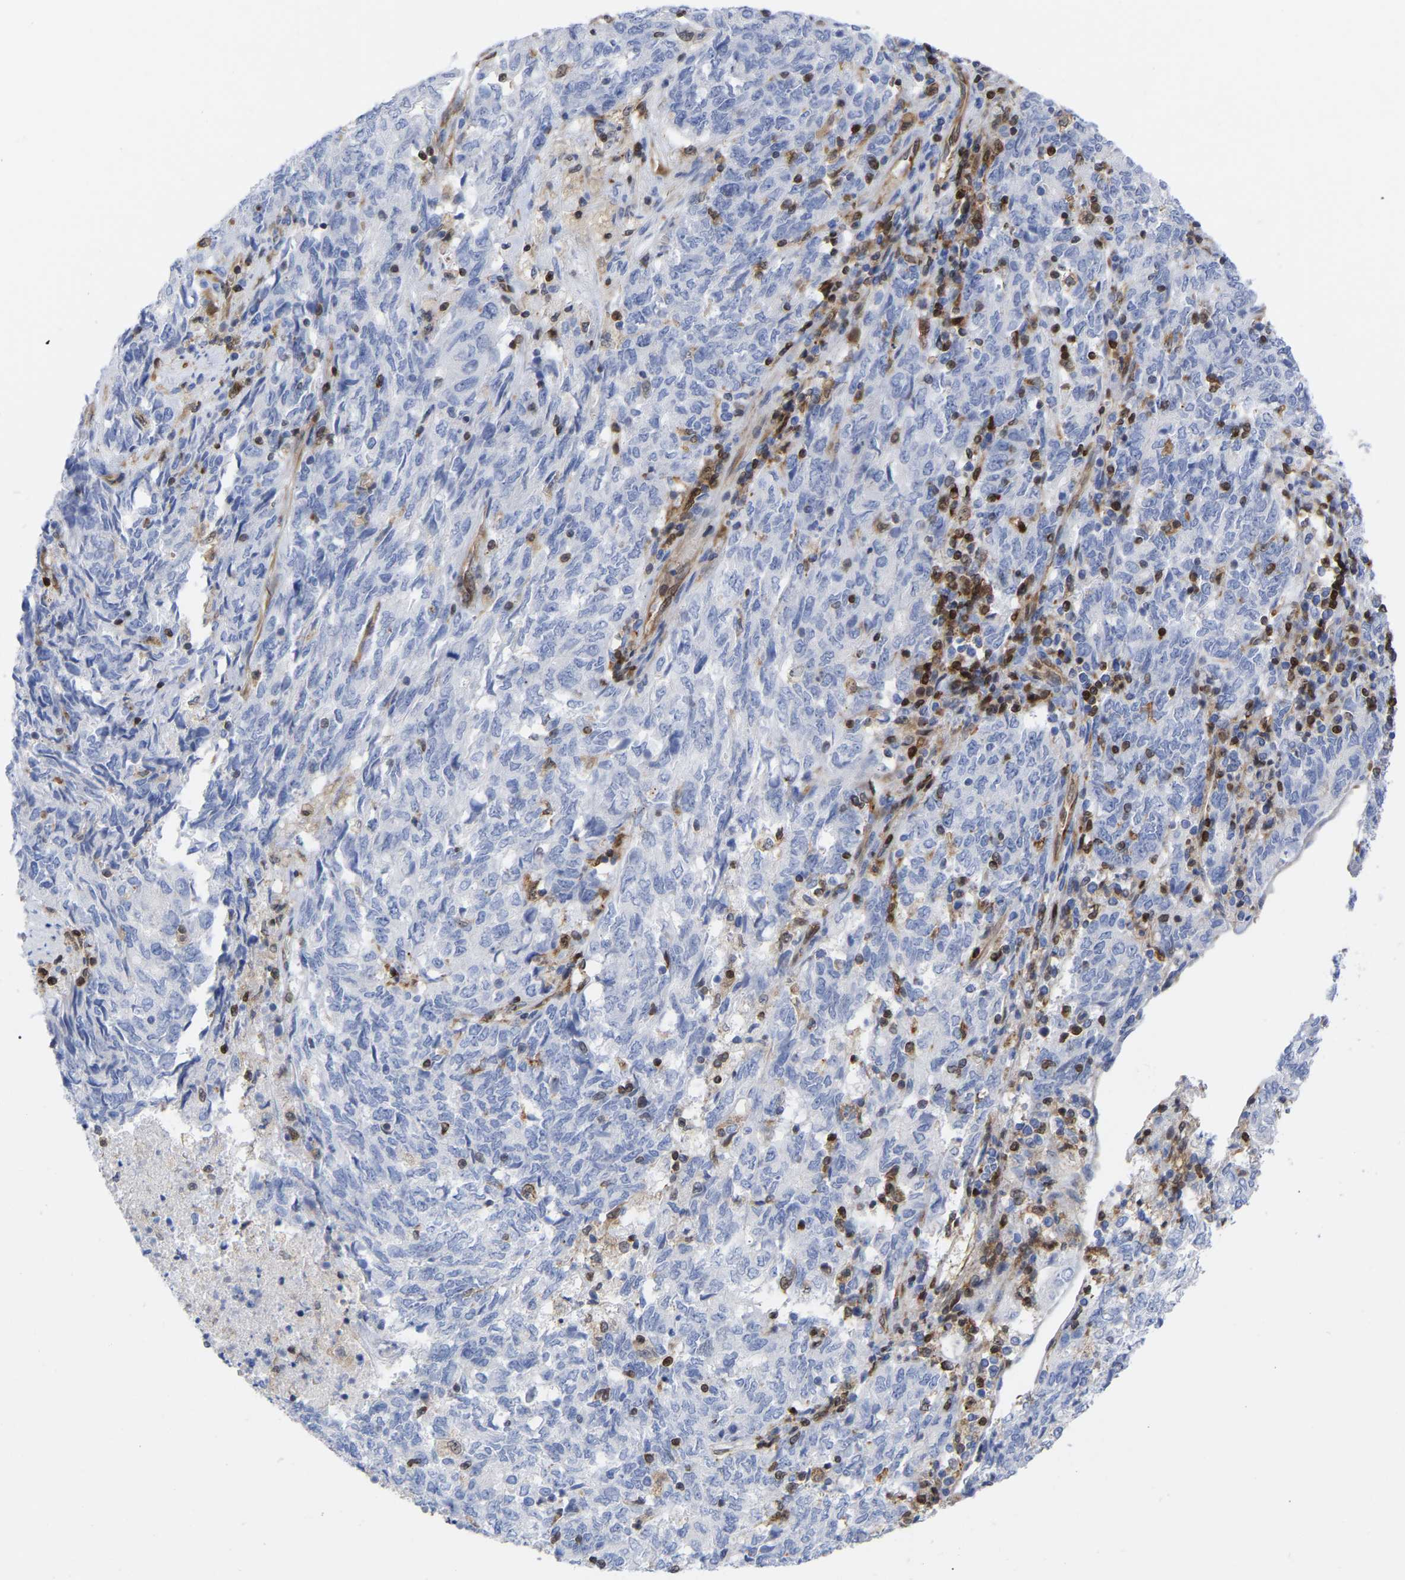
{"staining": {"intensity": "negative", "quantity": "none", "location": "none"}, "tissue": "endometrial cancer", "cell_type": "Tumor cells", "image_type": "cancer", "snomed": [{"axis": "morphology", "description": "Adenocarcinoma, NOS"}, {"axis": "topography", "description": "Endometrium"}], "caption": "Tumor cells are negative for protein expression in human endometrial cancer (adenocarcinoma).", "gene": "GIMAP4", "patient": {"sex": "female", "age": 80}}